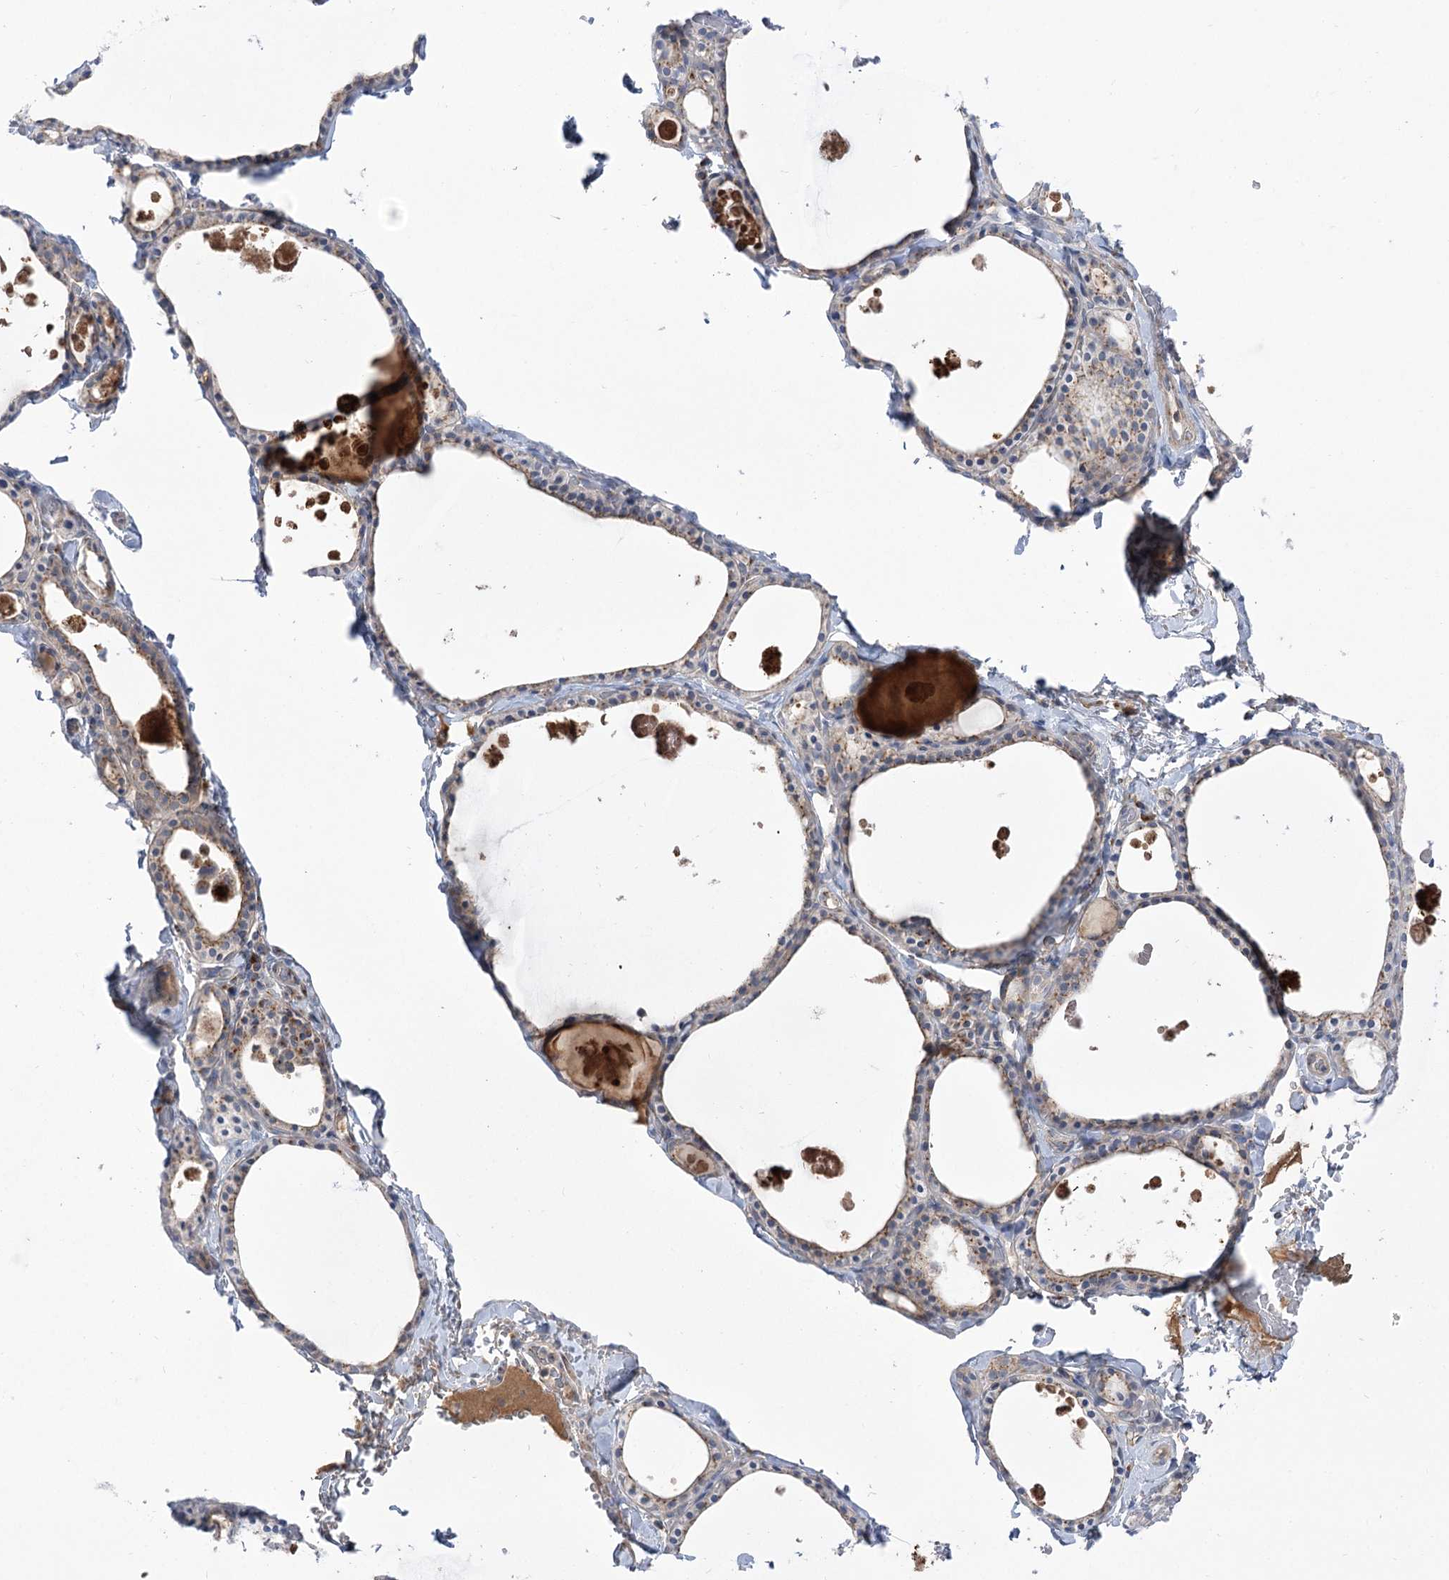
{"staining": {"intensity": "moderate", "quantity": ">75%", "location": "cytoplasmic/membranous"}, "tissue": "thyroid gland", "cell_type": "Glandular cells", "image_type": "normal", "snomed": [{"axis": "morphology", "description": "Normal tissue, NOS"}, {"axis": "topography", "description": "Thyroid gland"}], "caption": "An immunohistochemistry (IHC) histopathology image of benign tissue is shown. Protein staining in brown highlights moderate cytoplasmic/membranous positivity in thyroid gland within glandular cells. The staining was performed using DAB (3,3'-diaminobenzidine), with brown indicating positive protein expression. Nuclei are stained blue with hematoxylin.", "gene": "GBF1", "patient": {"sex": "male", "age": 56}}